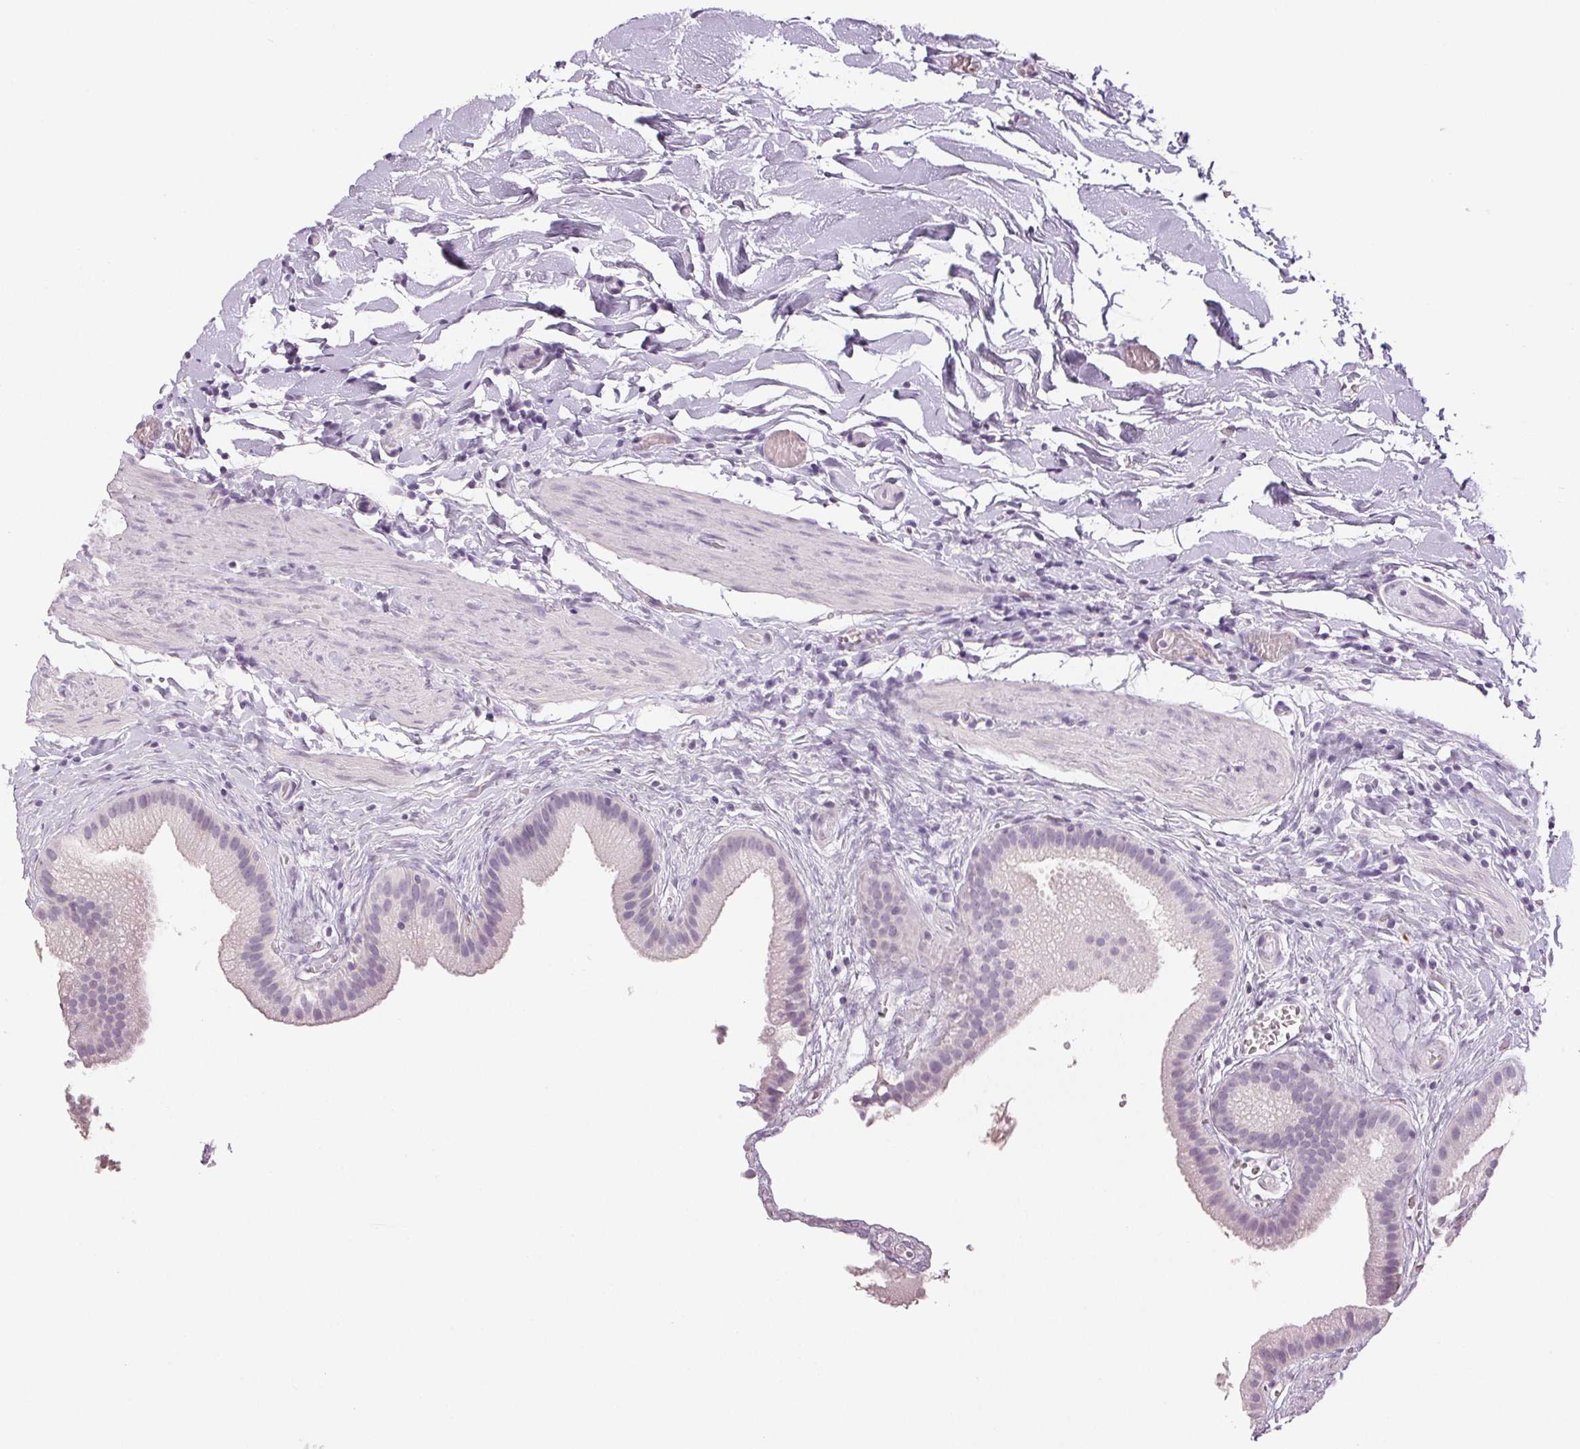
{"staining": {"intensity": "negative", "quantity": "none", "location": "none"}, "tissue": "gallbladder", "cell_type": "Glandular cells", "image_type": "normal", "snomed": [{"axis": "morphology", "description": "Normal tissue, NOS"}, {"axis": "topography", "description": "Gallbladder"}], "caption": "Immunohistochemistry micrograph of unremarkable human gallbladder stained for a protein (brown), which demonstrates no positivity in glandular cells. (DAB (3,3'-diaminobenzidine) immunohistochemistry, high magnification).", "gene": "LTF", "patient": {"sex": "female", "age": 63}}